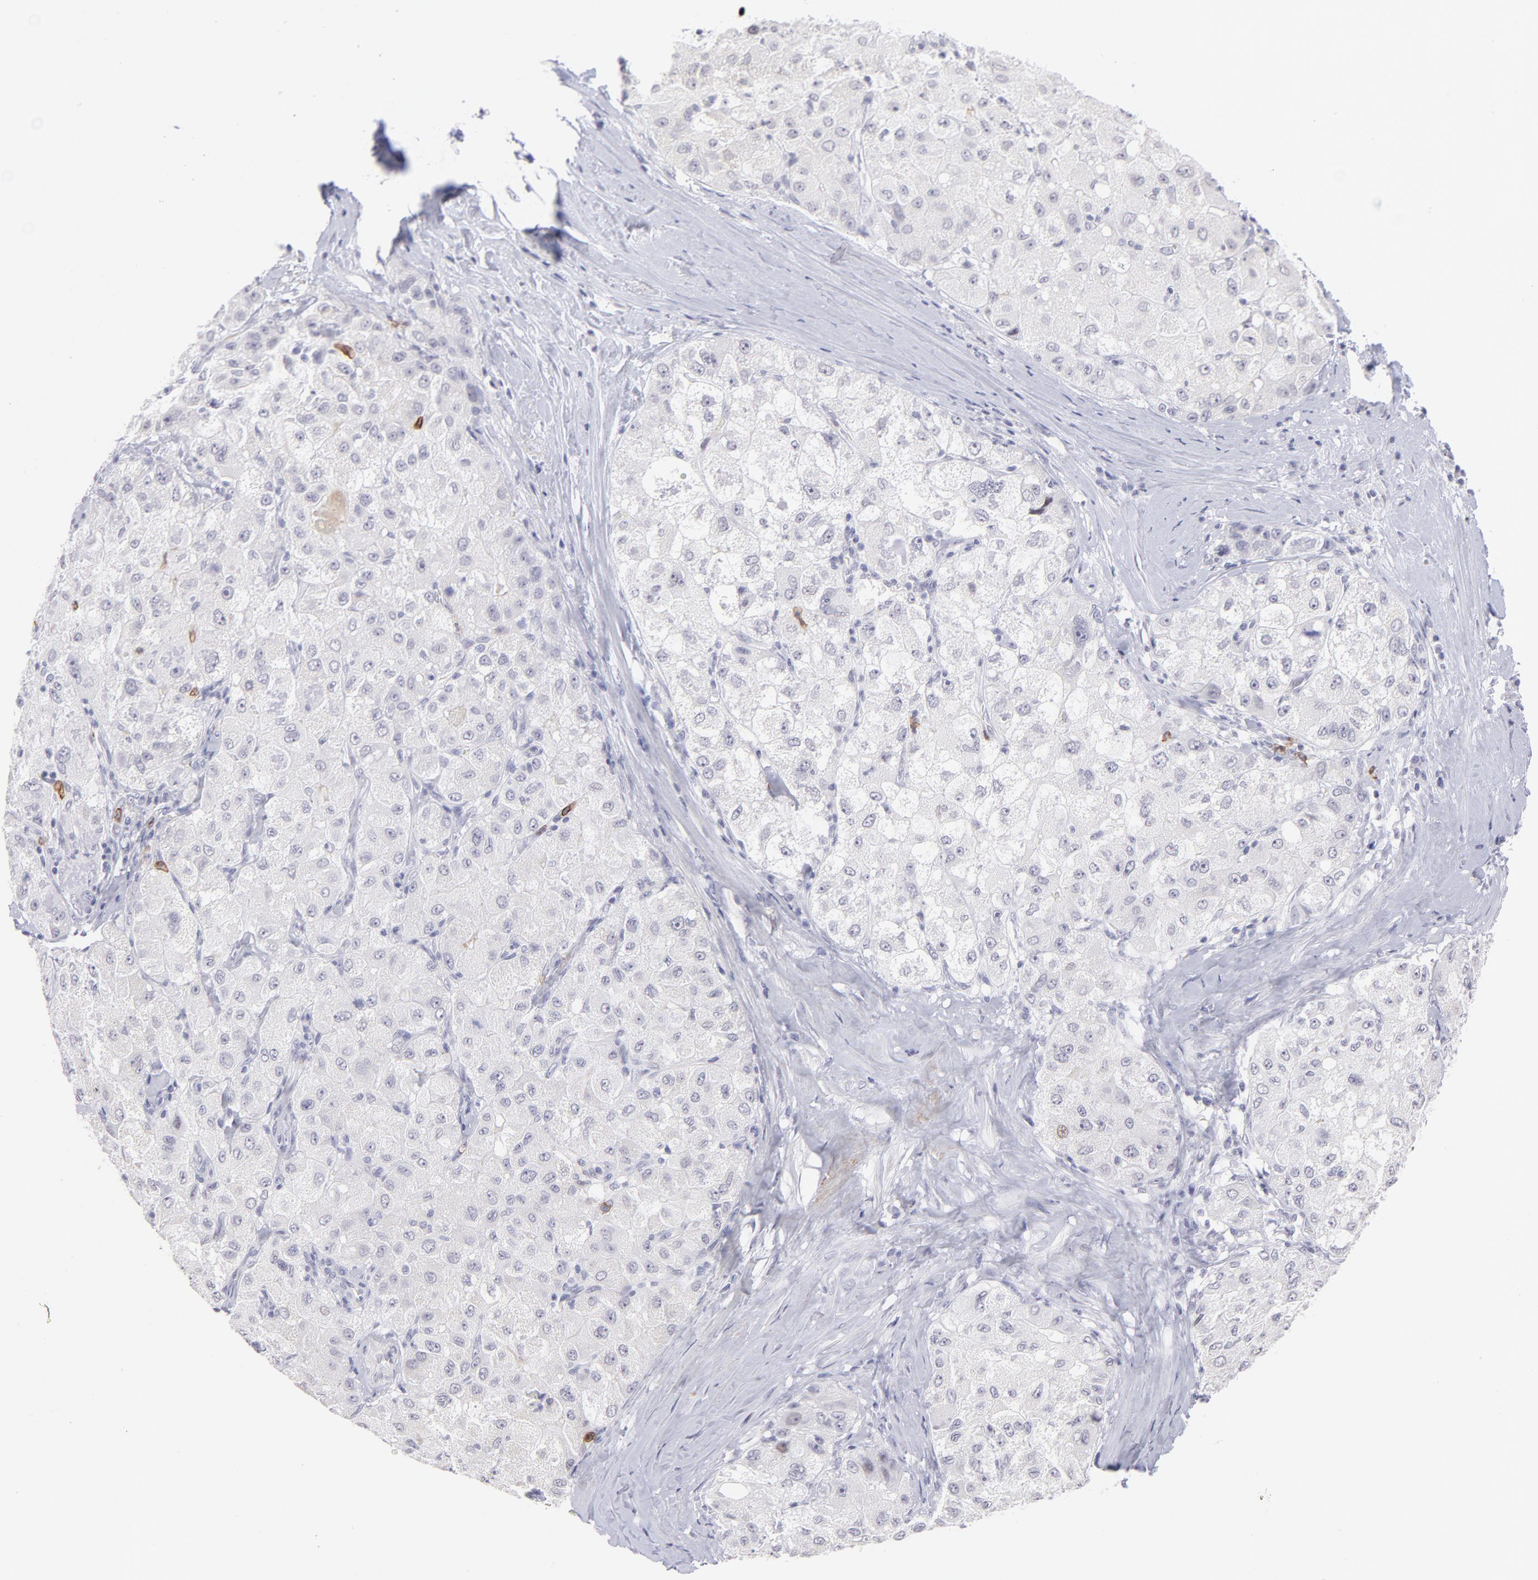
{"staining": {"intensity": "negative", "quantity": "none", "location": "none"}, "tissue": "liver cancer", "cell_type": "Tumor cells", "image_type": "cancer", "snomed": [{"axis": "morphology", "description": "Carcinoma, Hepatocellular, NOS"}, {"axis": "topography", "description": "Liver"}], "caption": "The image exhibits no staining of tumor cells in hepatocellular carcinoma (liver). (DAB (3,3'-diaminobenzidine) immunohistochemistry (IHC) visualized using brightfield microscopy, high magnification).", "gene": "LTB4R", "patient": {"sex": "male", "age": 80}}